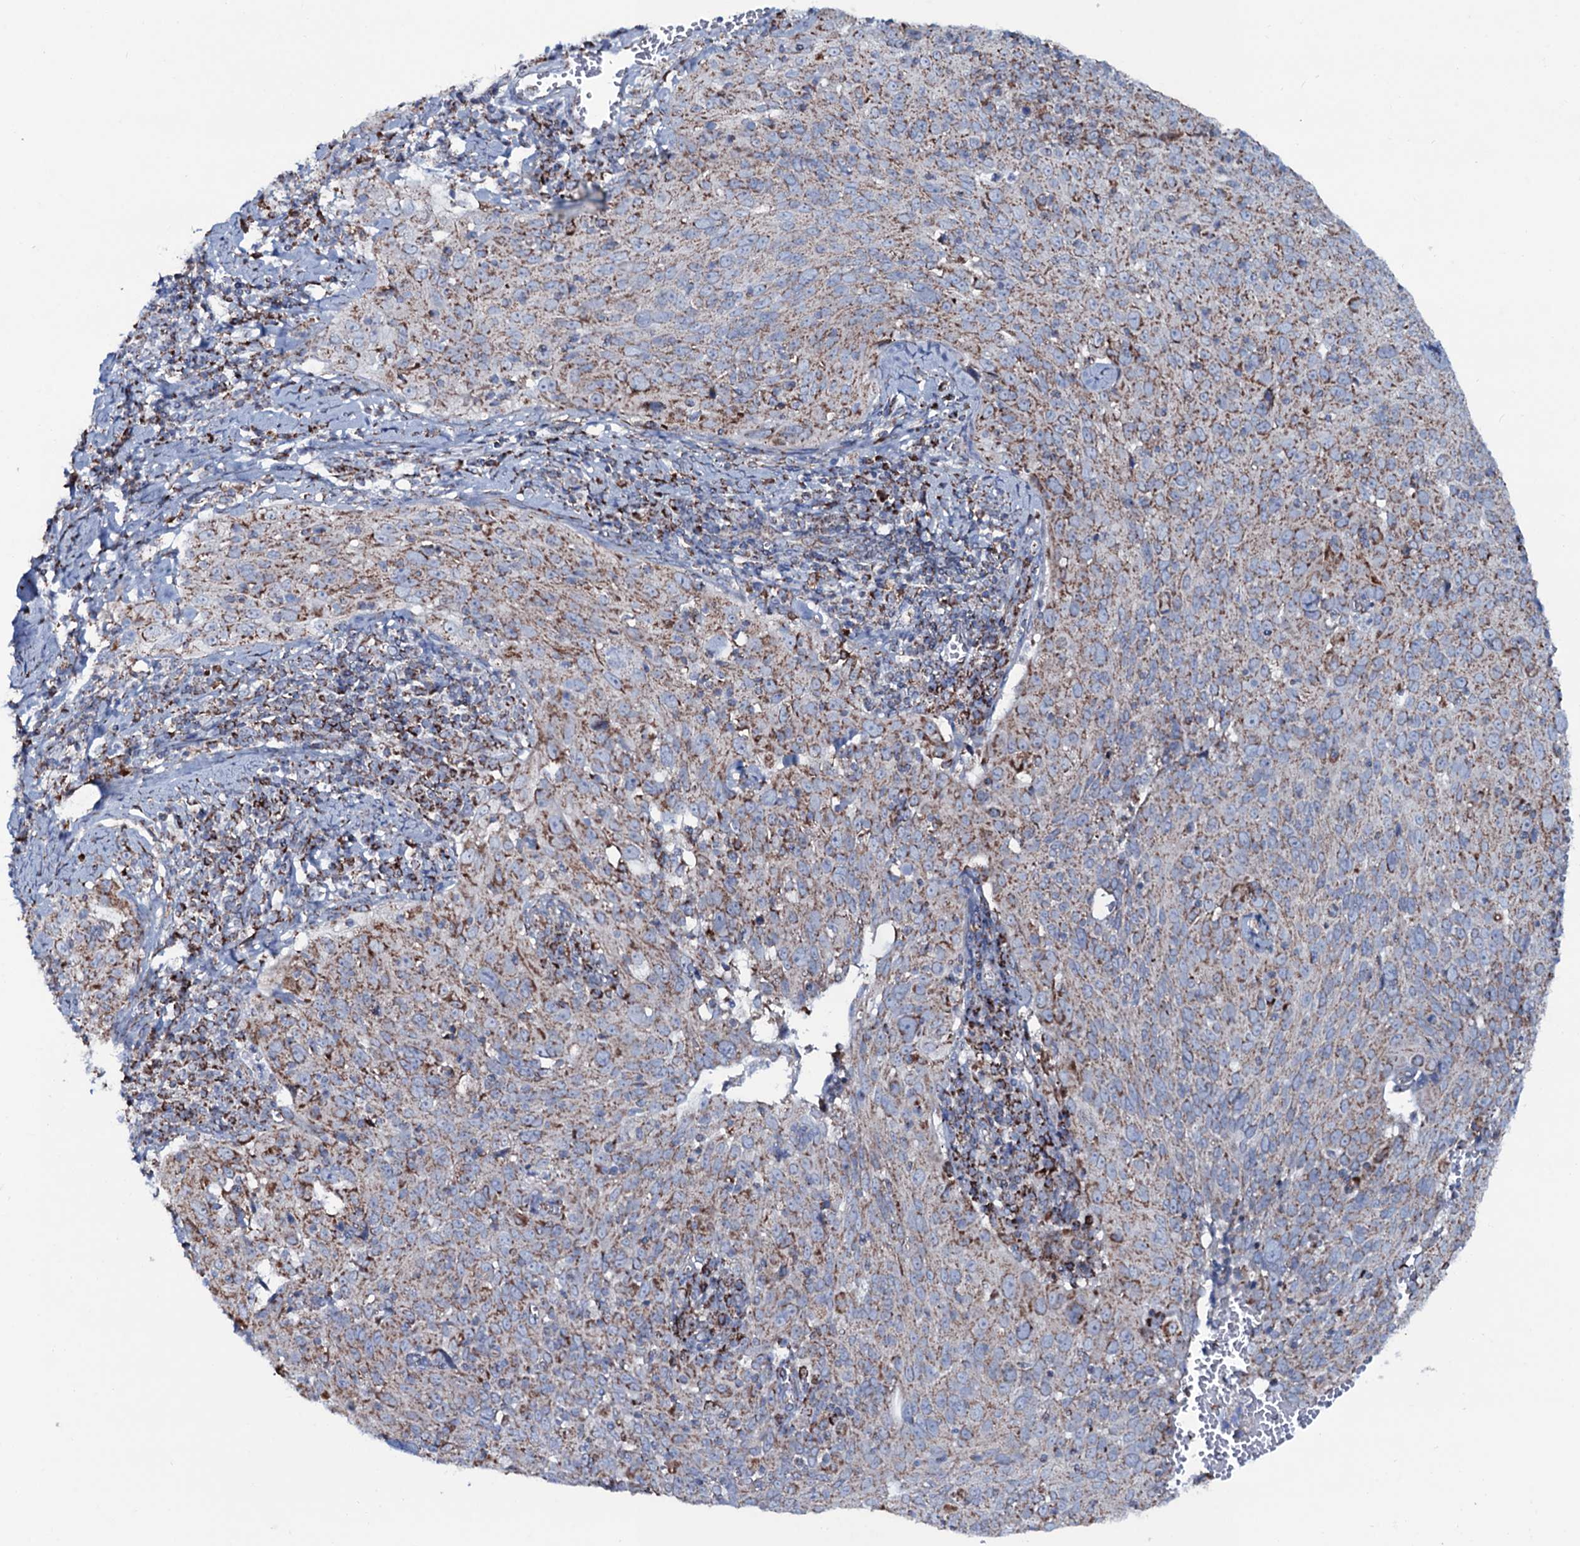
{"staining": {"intensity": "moderate", "quantity": ">75%", "location": "cytoplasmic/membranous"}, "tissue": "cervical cancer", "cell_type": "Tumor cells", "image_type": "cancer", "snomed": [{"axis": "morphology", "description": "Squamous cell carcinoma, NOS"}, {"axis": "topography", "description": "Cervix"}], "caption": "About >75% of tumor cells in human cervical cancer (squamous cell carcinoma) display moderate cytoplasmic/membranous protein positivity as visualized by brown immunohistochemical staining.", "gene": "MRPS35", "patient": {"sex": "female", "age": 31}}